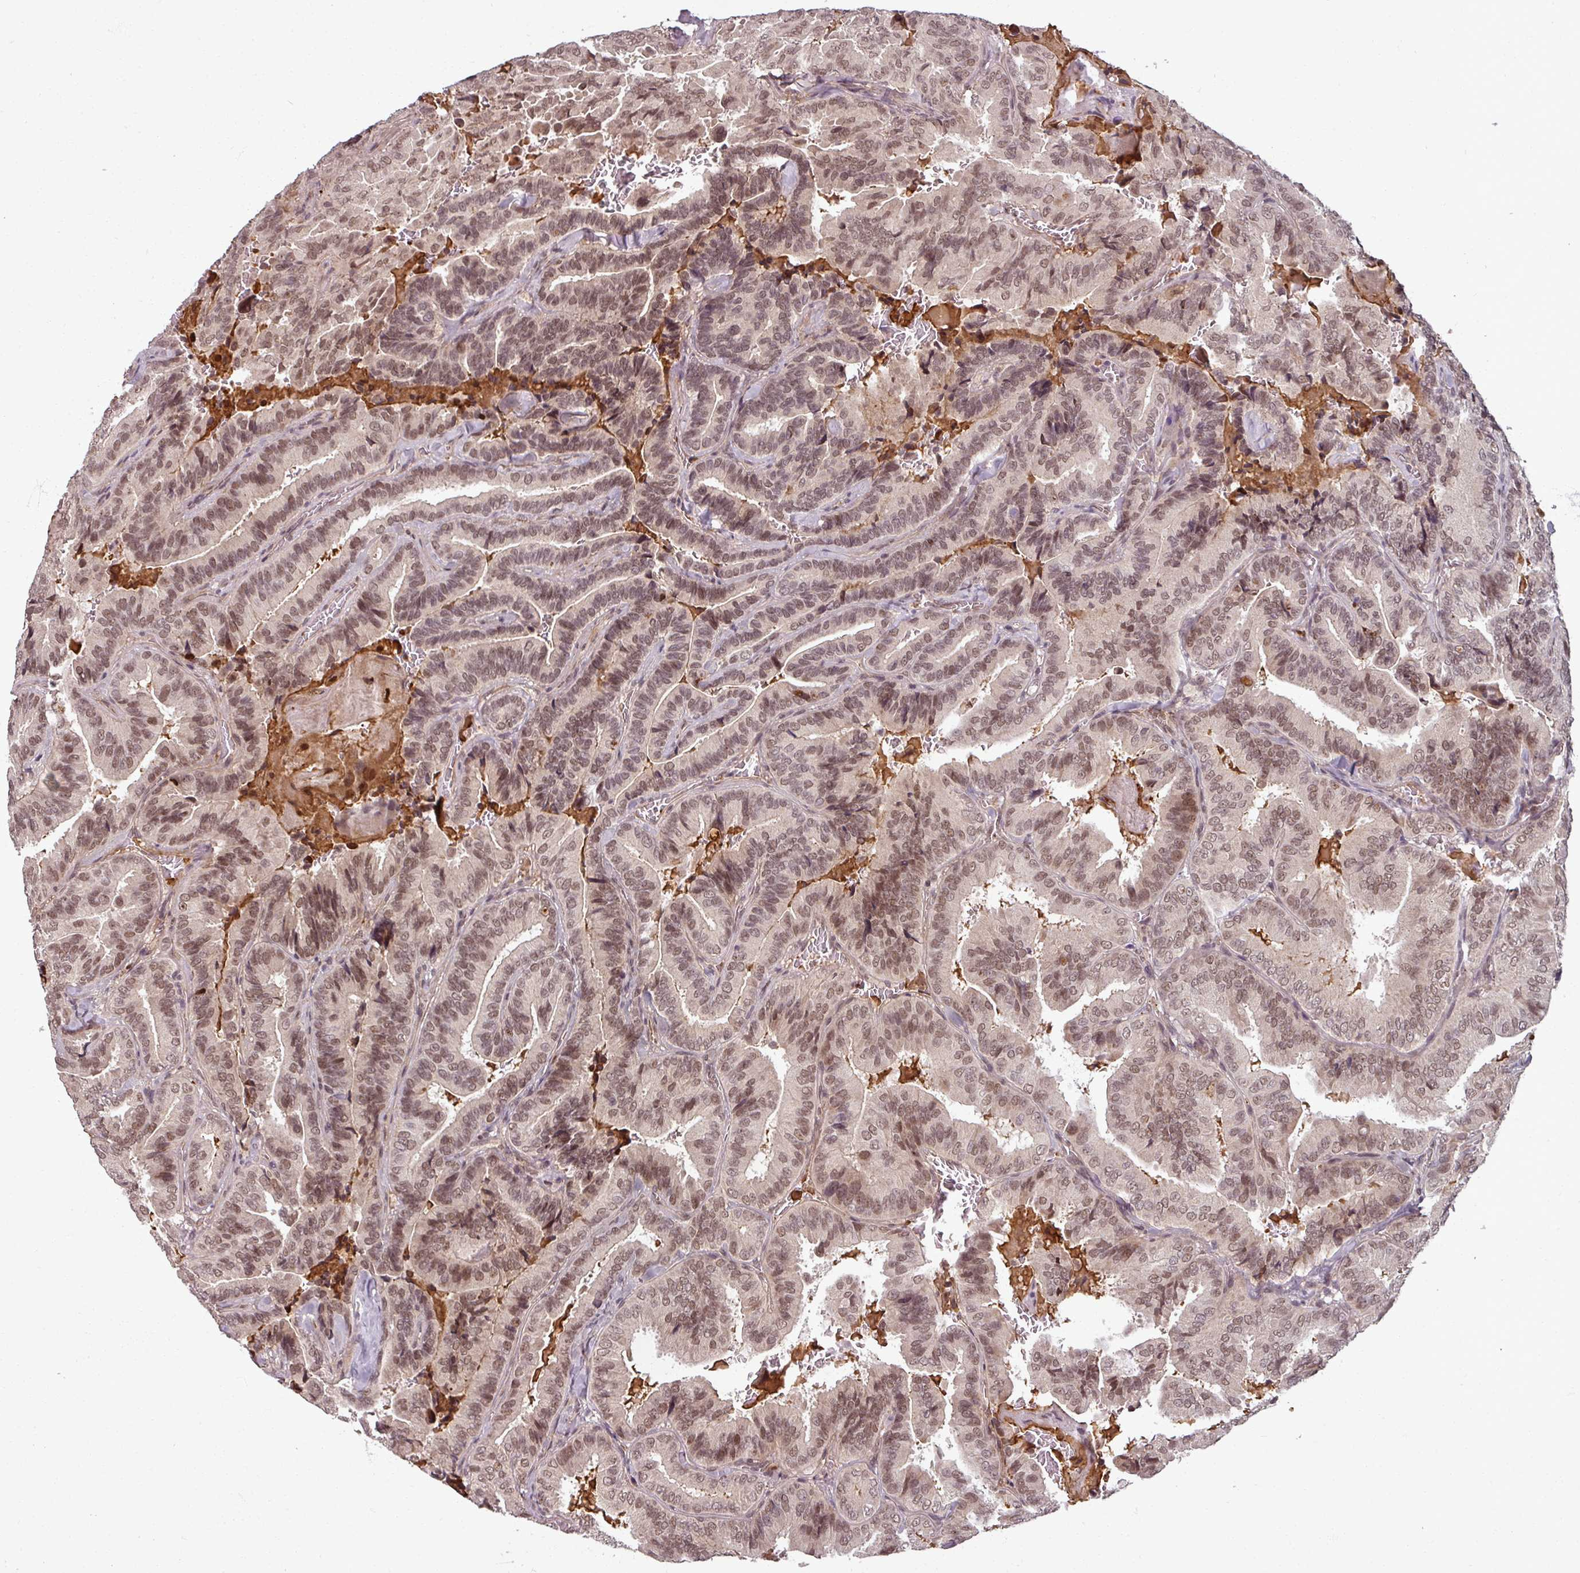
{"staining": {"intensity": "moderate", "quantity": "25%-75%", "location": "nuclear"}, "tissue": "thyroid cancer", "cell_type": "Tumor cells", "image_type": "cancer", "snomed": [{"axis": "morphology", "description": "Papillary adenocarcinoma, NOS"}, {"axis": "topography", "description": "Thyroid gland"}], "caption": "Moderate nuclear positivity for a protein is identified in approximately 25%-75% of tumor cells of thyroid papillary adenocarcinoma using IHC.", "gene": "POLR2G", "patient": {"sex": "male", "age": 61}}